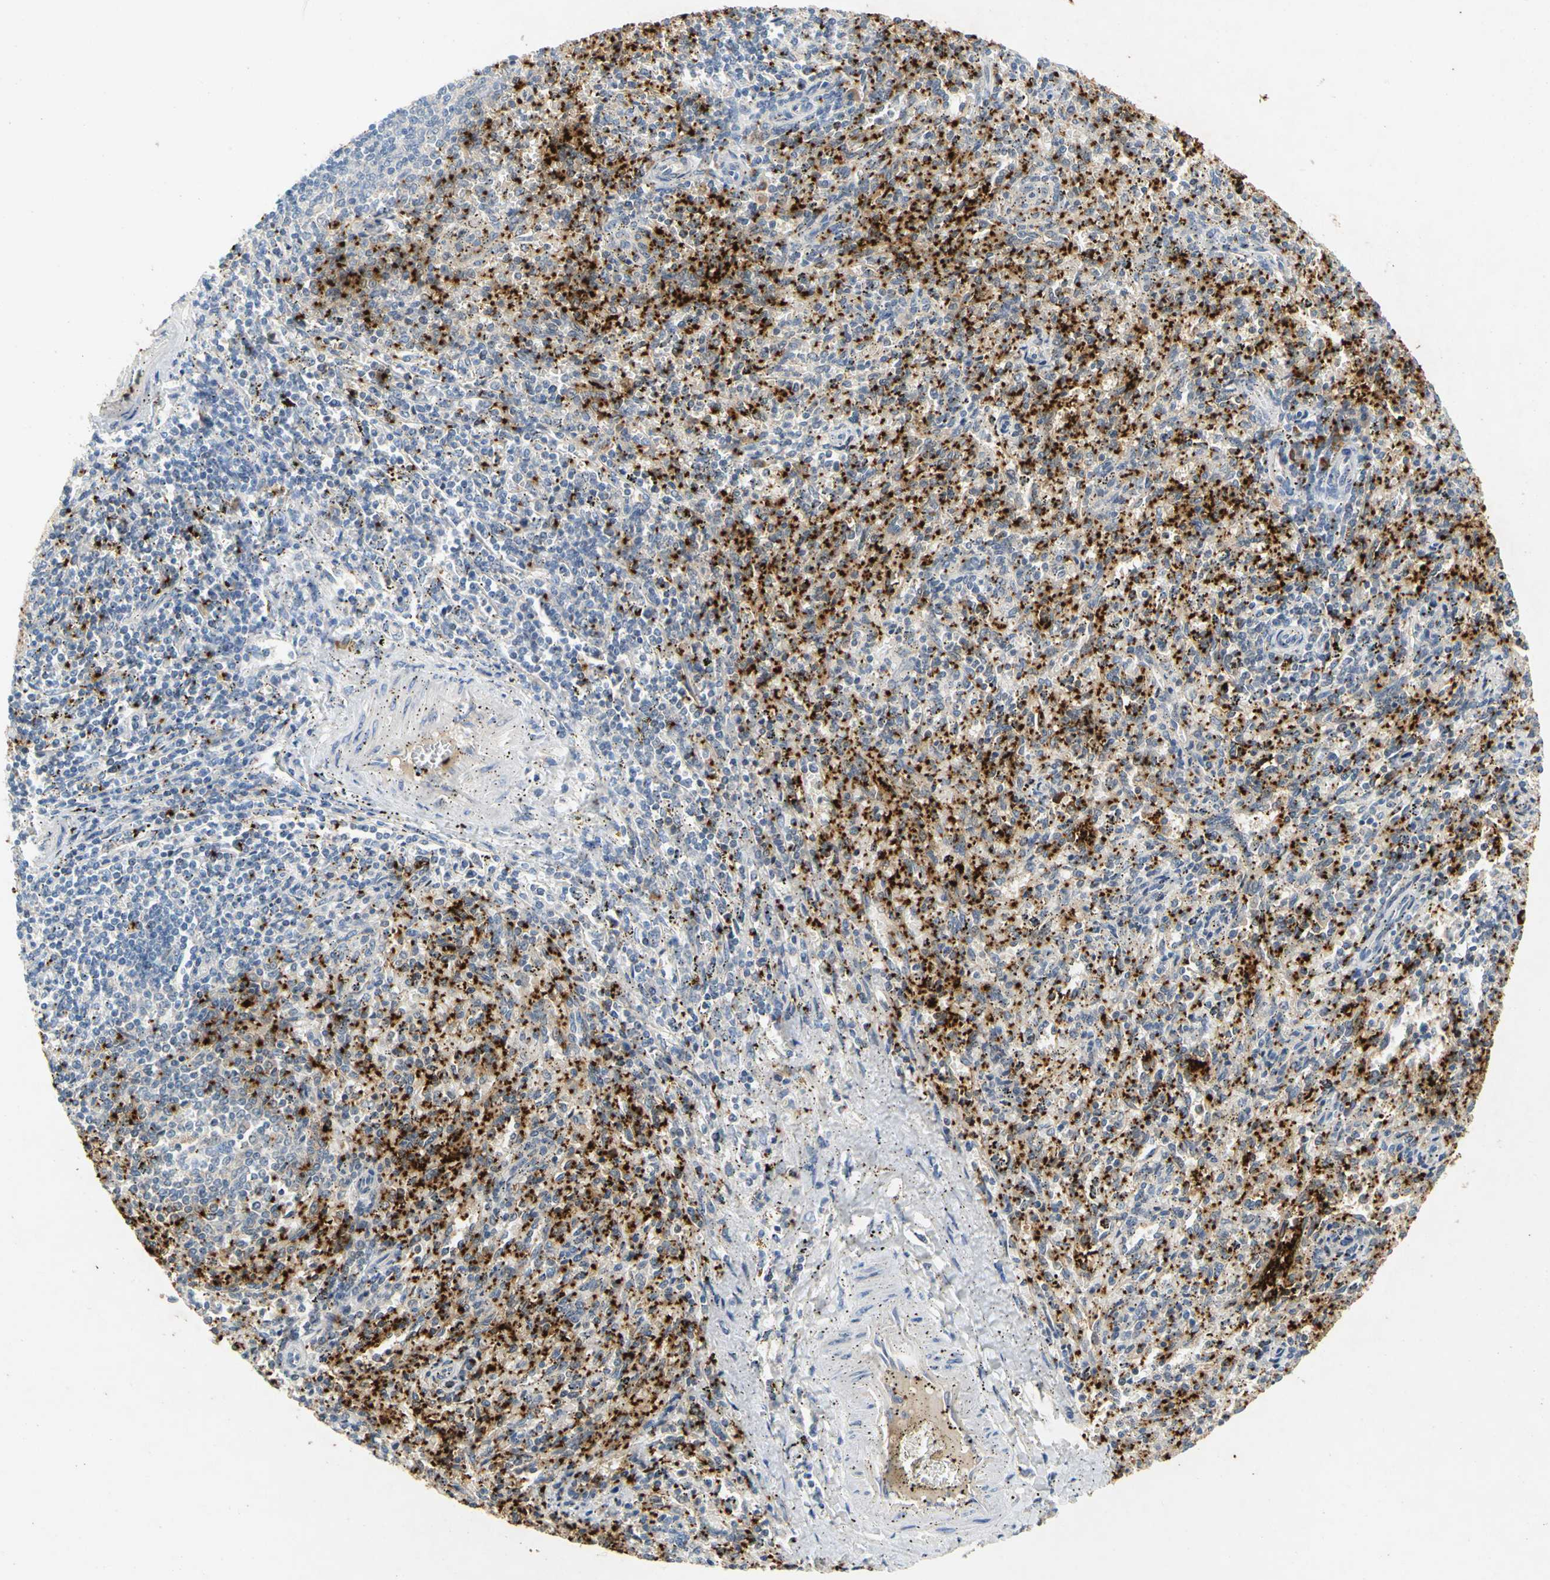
{"staining": {"intensity": "negative", "quantity": "none", "location": "none"}, "tissue": "spleen", "cell_type": "Cells in red pulp", "image_type": "normal", "snomed": [{"axis": "morphology", "description": "Normal tissue, NOS"}, {"axis": "topography", "description": "Spleen"}], "caption": "Immunohistochemistry of unremarkable spleen shows no expression in cells in red pulp.", "gene": "ENSG00000288796", "patient": {"sex": "female", "age": 10}}